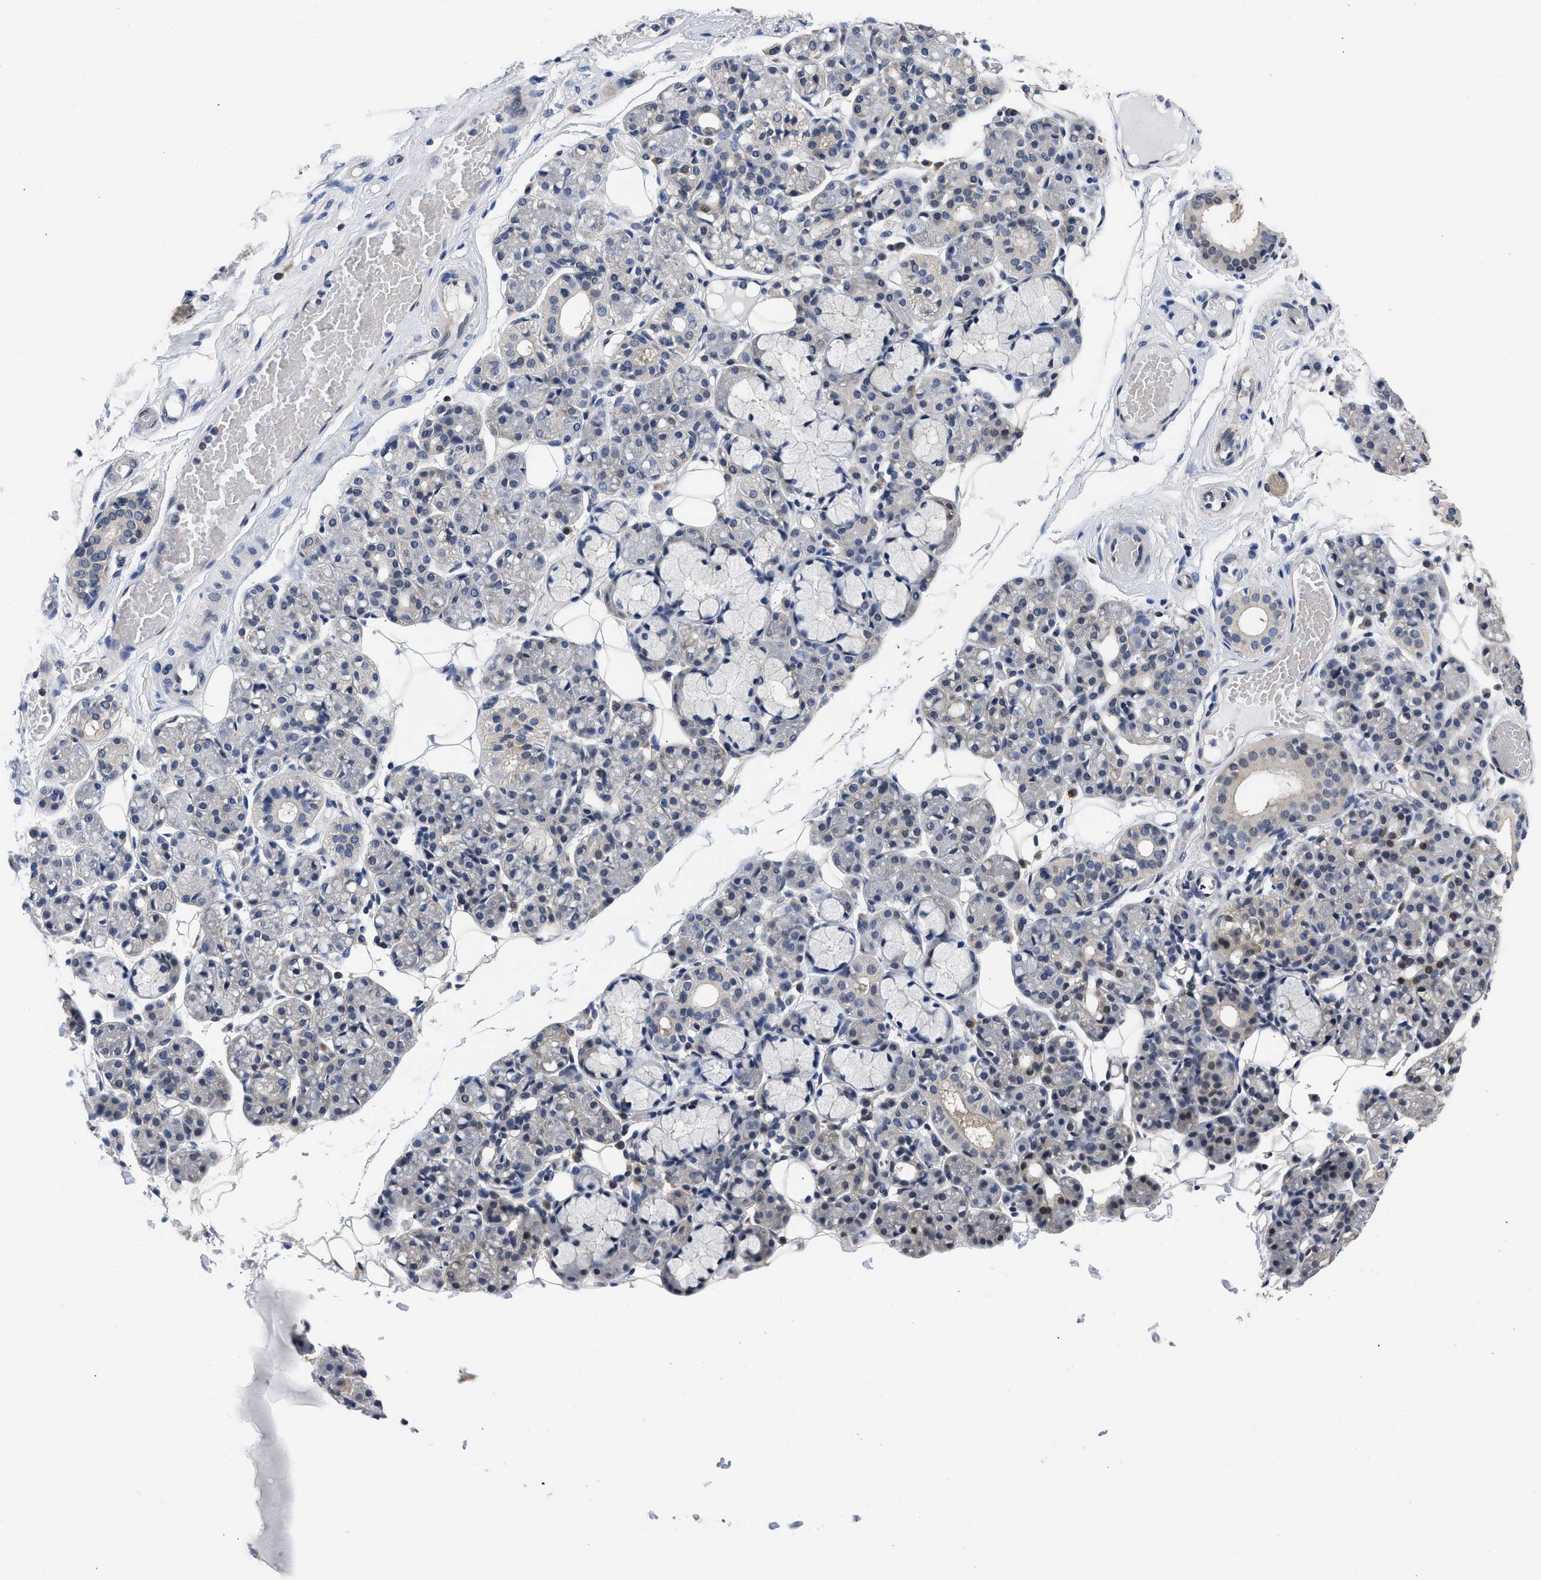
{"staining": {"intensity": "moderate", "quantity": "<25%", "location": "nuclear"}, "tissue": "salivary gland", "cell_type": "Glandular cells", "image_type": "normal", "snomed": [{"axis": "morphology", "description": "Normal tissue, NOS"}, {"axis": "topography", "description": "Salivary gland"}], "caption": "DAB immunohistochemical staining of benign human salivary gland demonstrates moderate nuclear protein staining in approximately <25% of glandular cells. (Stains: DAB (3,3'-diaminobenzidine) in brown, nuclei in blue, Microscopy: brightfield microscopy at high magnification).", "gene": "XPO5", "patient": {"sex": "male", "age": 63}}